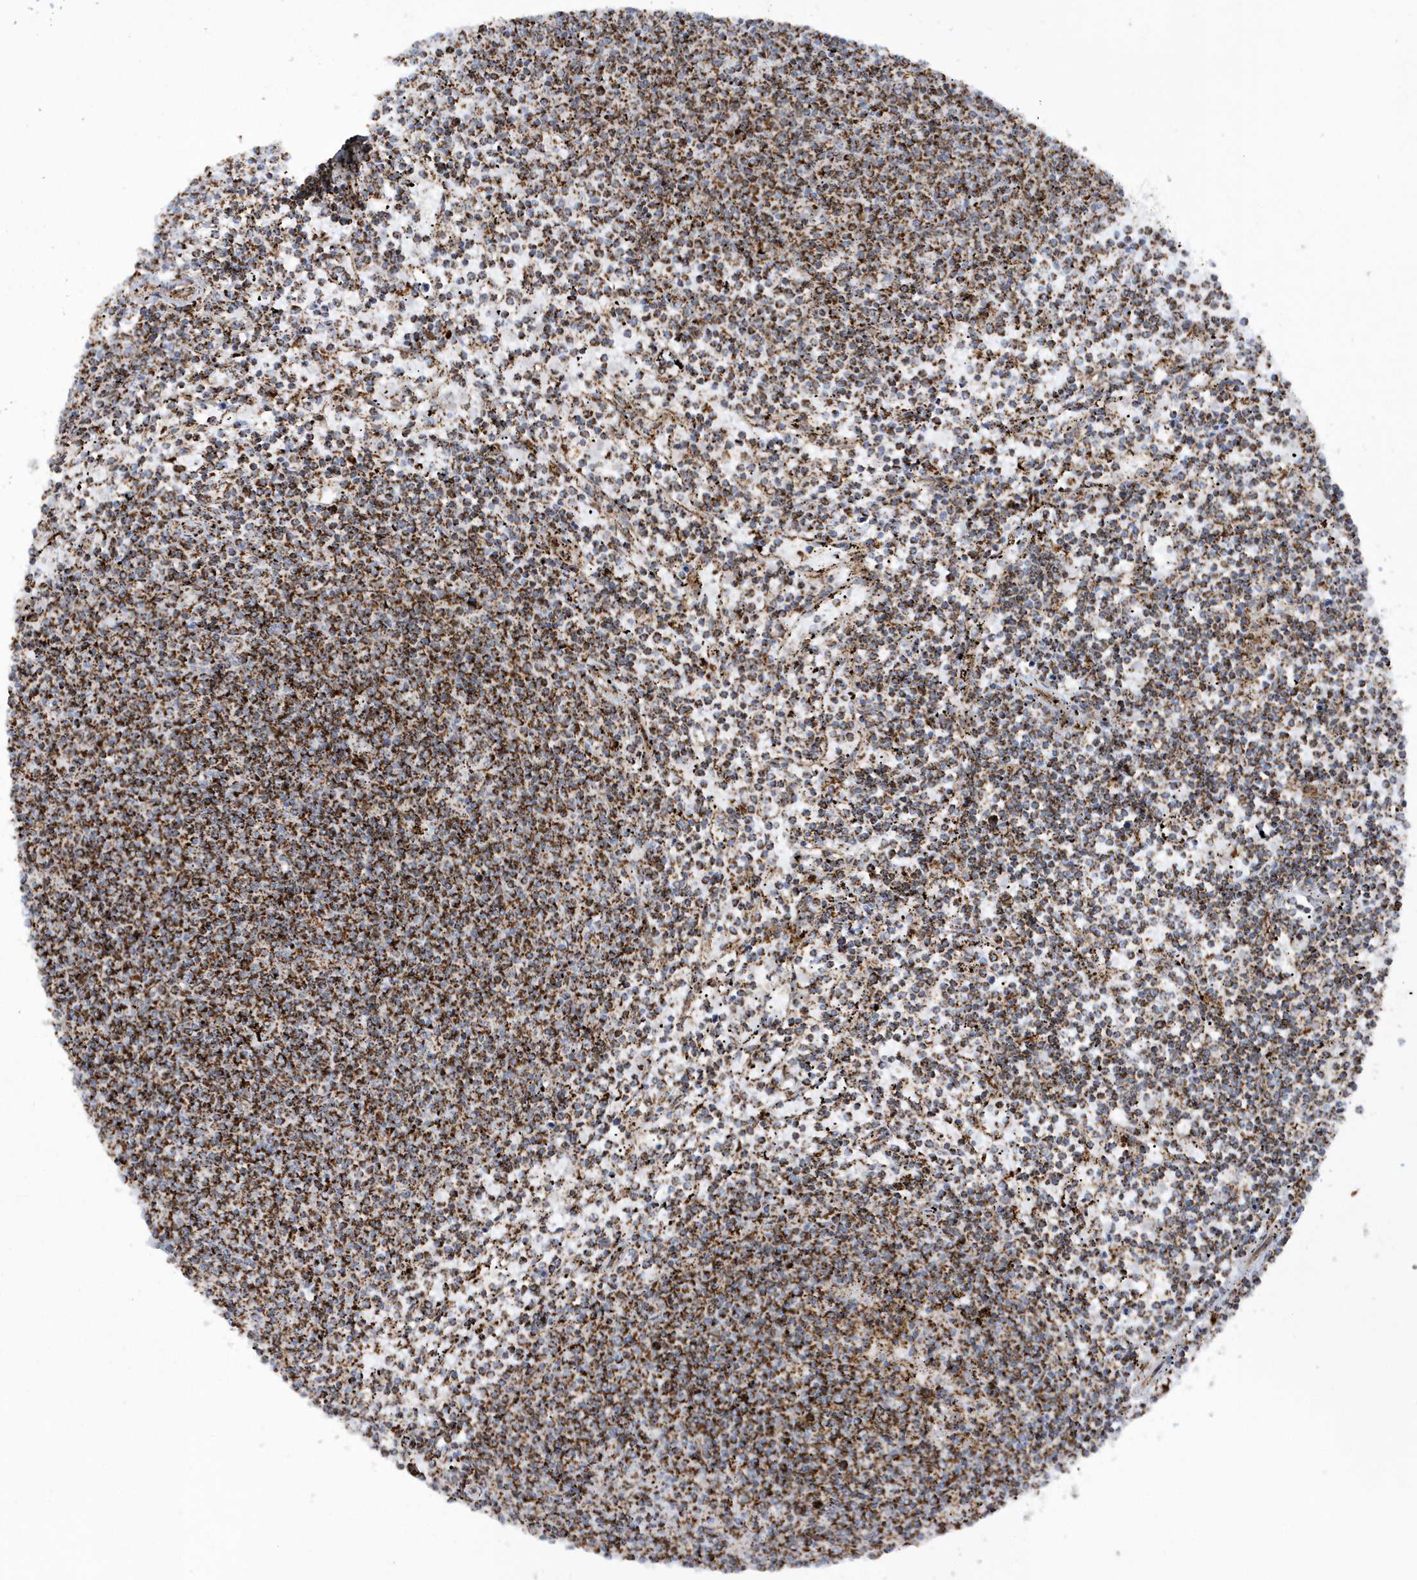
{"staining": {"intensity": "strong", "quantity": ">75%", "location": "cytoplasmic/membranous"}, "tissue": "lymphoma", "cell_type": "Tumor cells", "image_type": "cancer", "snomed": [{"axis": "morphology", "description": "Malignant lymphoma, non-Hodgkin's type, Low grade"}, {"axis": "topography", "description": "Spleen"}], "caption": "A brown stain highlights strong cytoplasmic/membranous positivity of a protein in human malignant lymphoma, non-Hodgkin's type (low-grade) tumor cells.", "gene": "CRY2", "patient": {"sex": "female", "age": 50}}